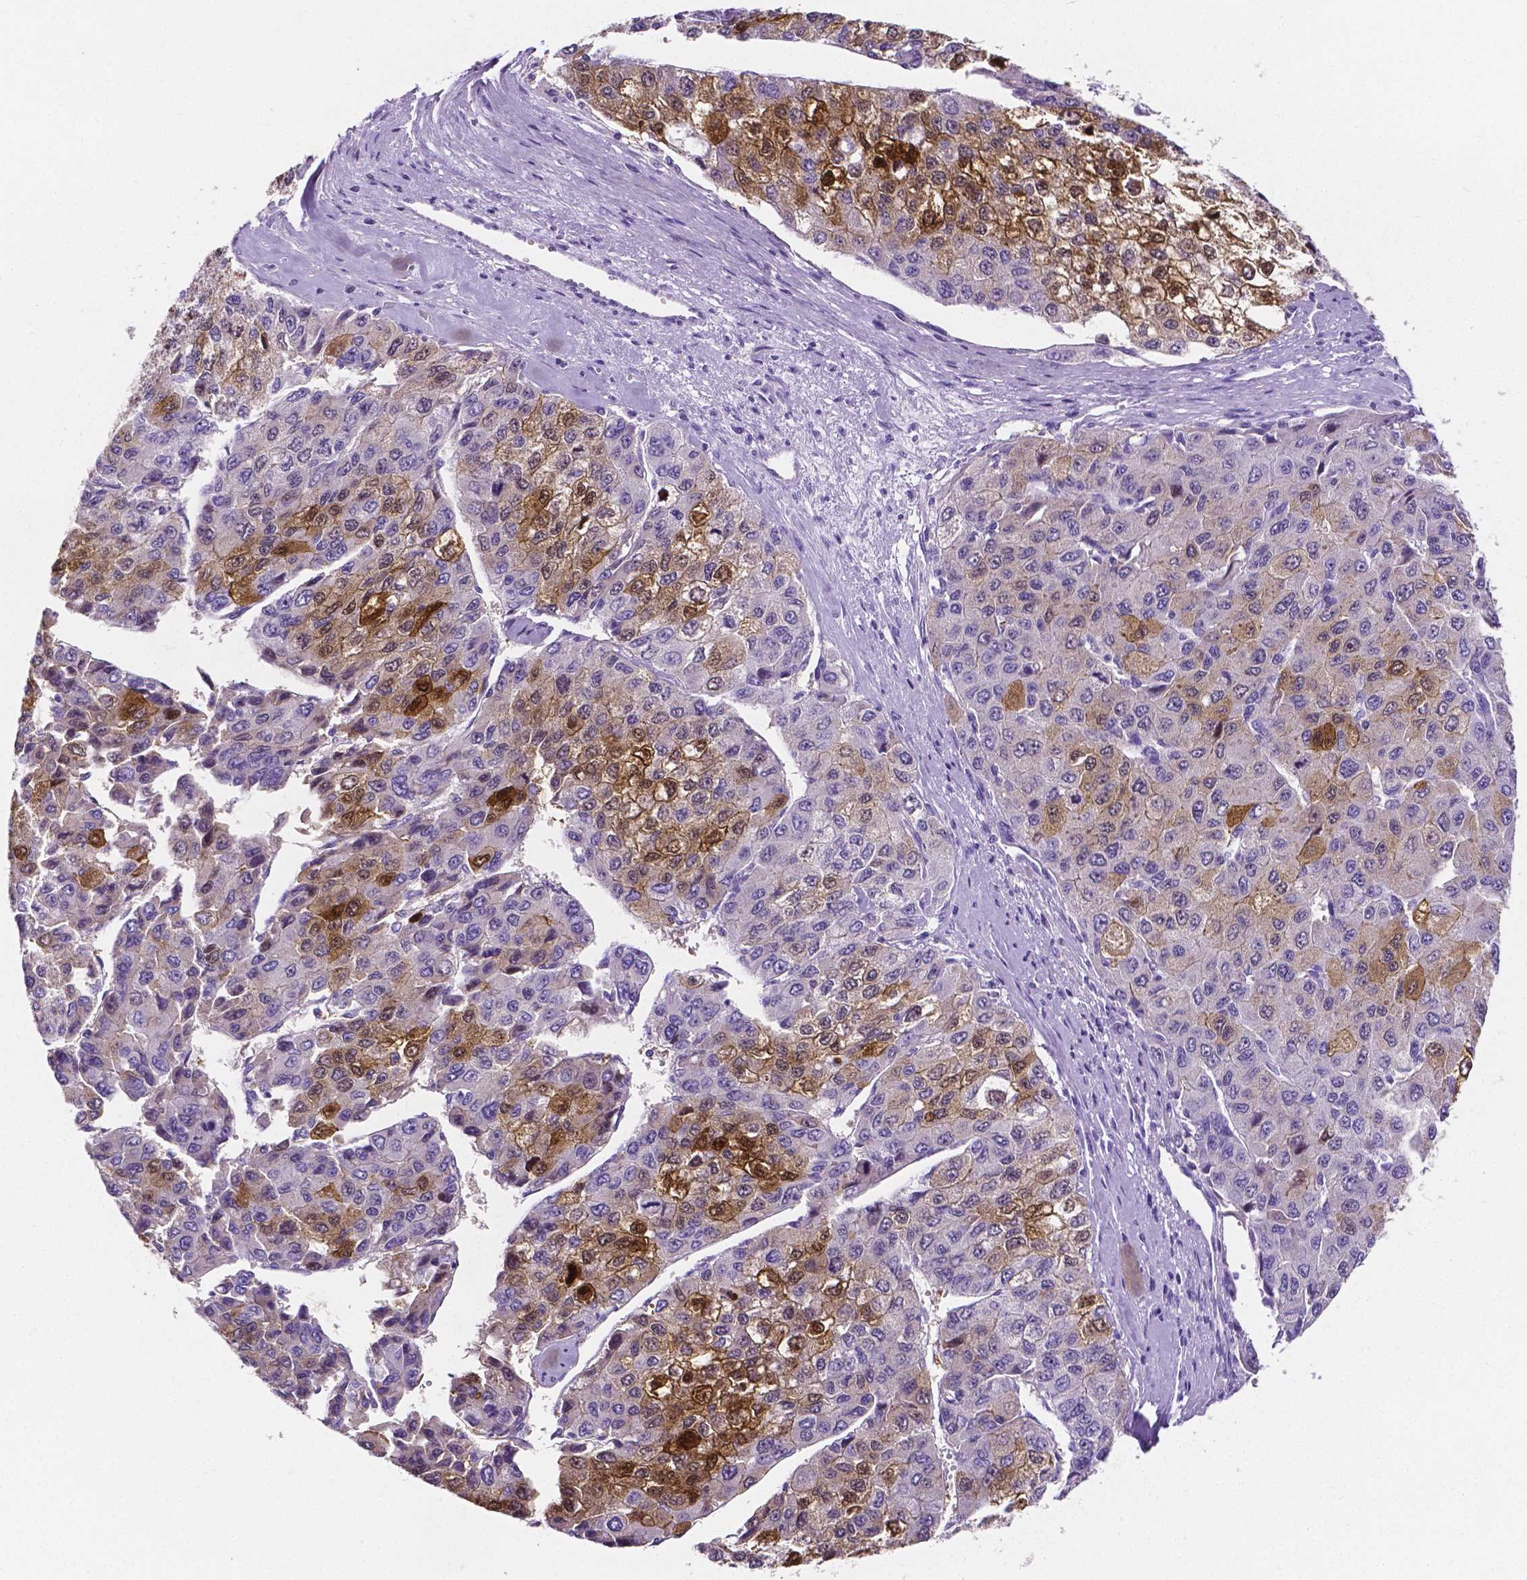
{"staining": {"intensity": "moderate", "quantity": "<25%", "location": "cytoplasmic/membranous,nuclear"}, "tissue": "liver cancer", "cell_type": "Tumor cells", "image_type": "cancer", "snomed": [{"axis": "morphology", "description": "Carcinoma, Hepatocellular, NOS"}, {"axis": "topography", "description": "Liver"}], "caption": "Moderate cytoplasmic/membranous and nuclear positivity for a protein is present in about <25% of tumor cells of liver cancer using IHC.", "gene": "SLC22A2", "patient": {"sex": "female", "age": 66}}